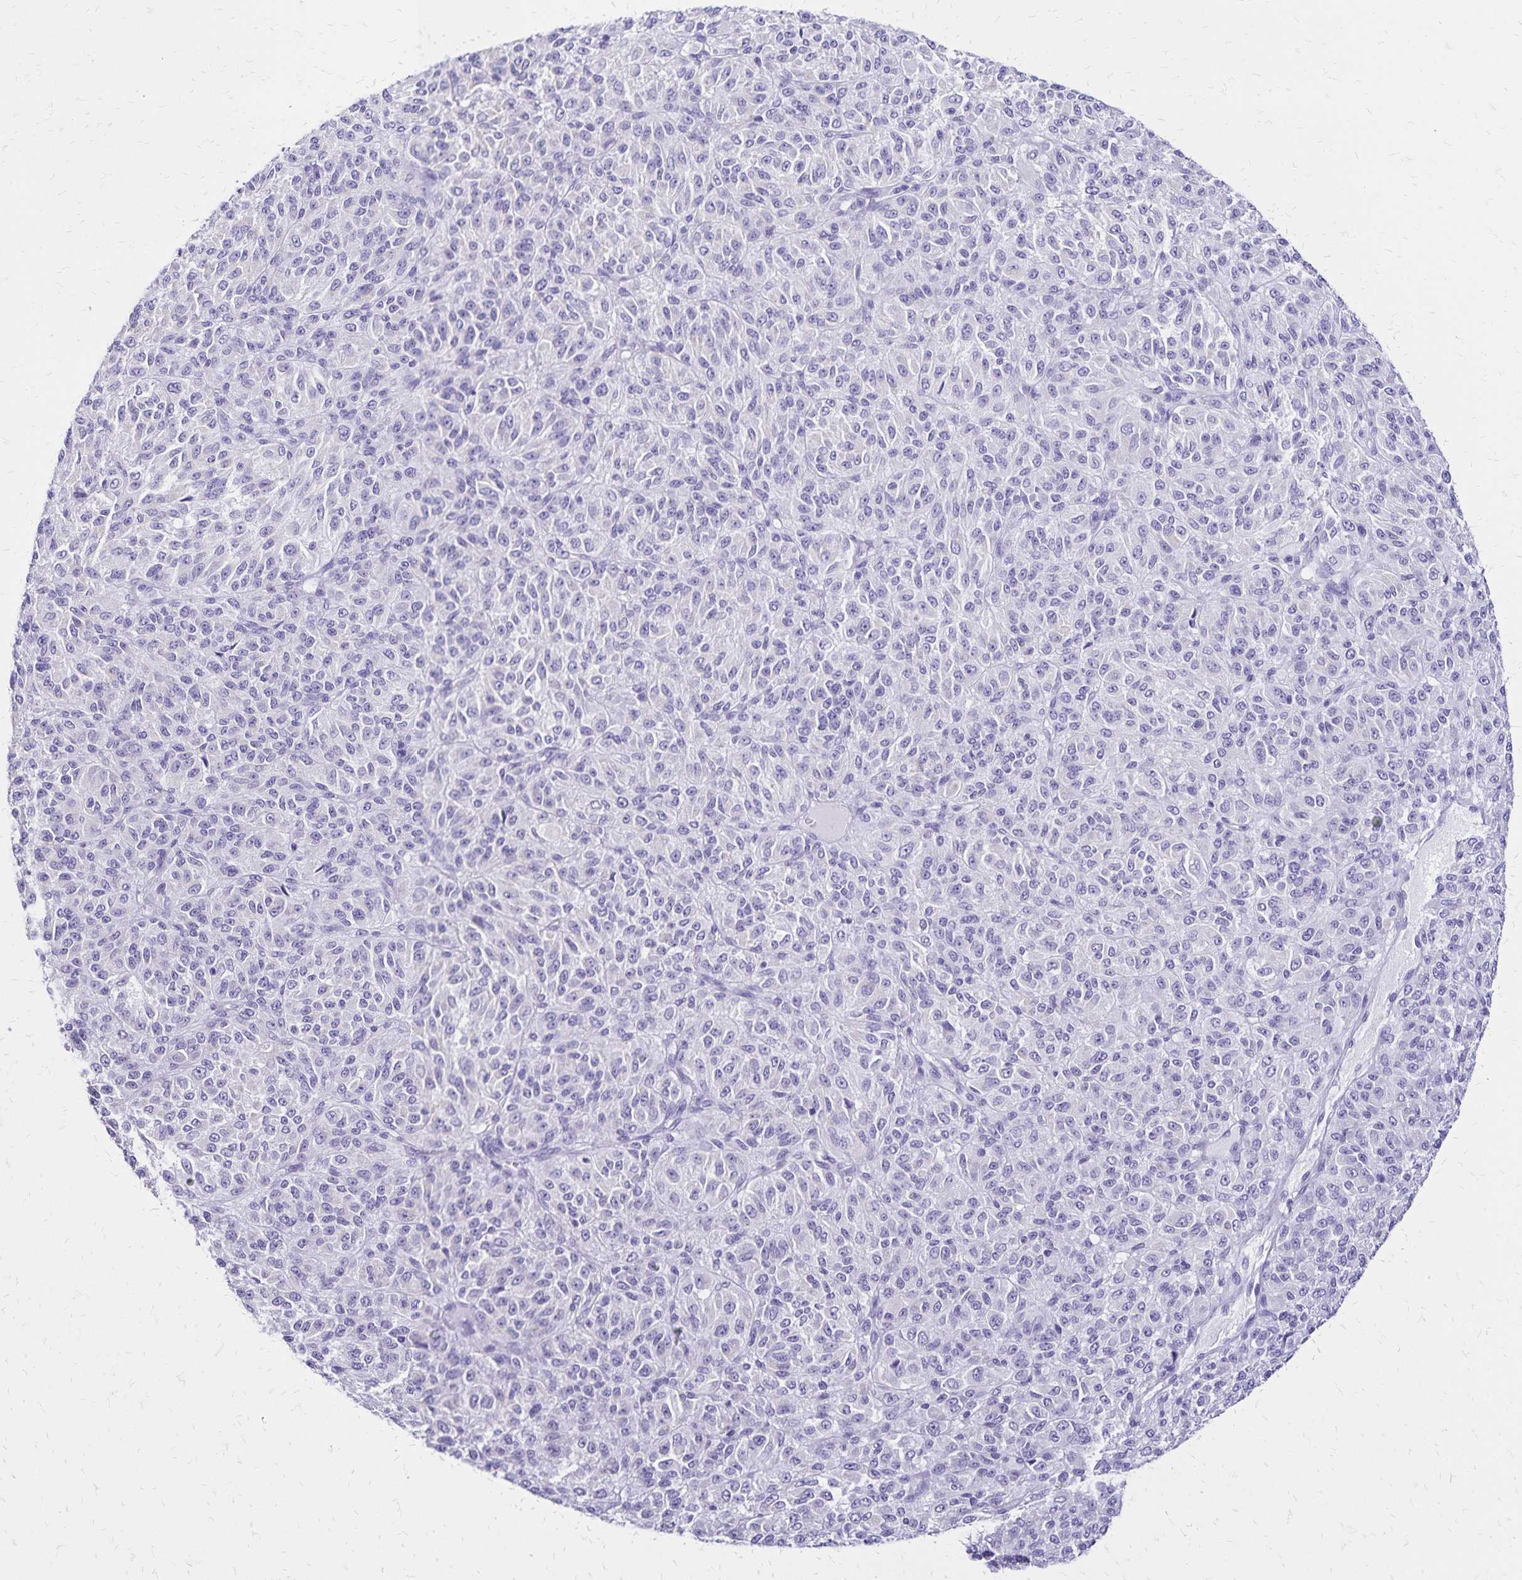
{"staining": {"intensity": "negative", "quantity": "none", "location": "none"}, "tissue": "melanoma", "cell_type": "Tumor cells", "image_type": "cancer", "snomed": [{"axis": "morphology", "description": "Malignant melanoma, Metastatic site"}, {"axis": "topography", "description": "Brain"}], "caption": "Immunohistochemistry histopathology image of neoplastic tissue: melanoma stained with DAB (3,3'-diaminobenzidine) shows no significant protein positivity in tumor cells. (DAB IHC with hematoxylin counter stain).", "gene": "LIN28B", "patient": {"sex": "female", "age": 56}}